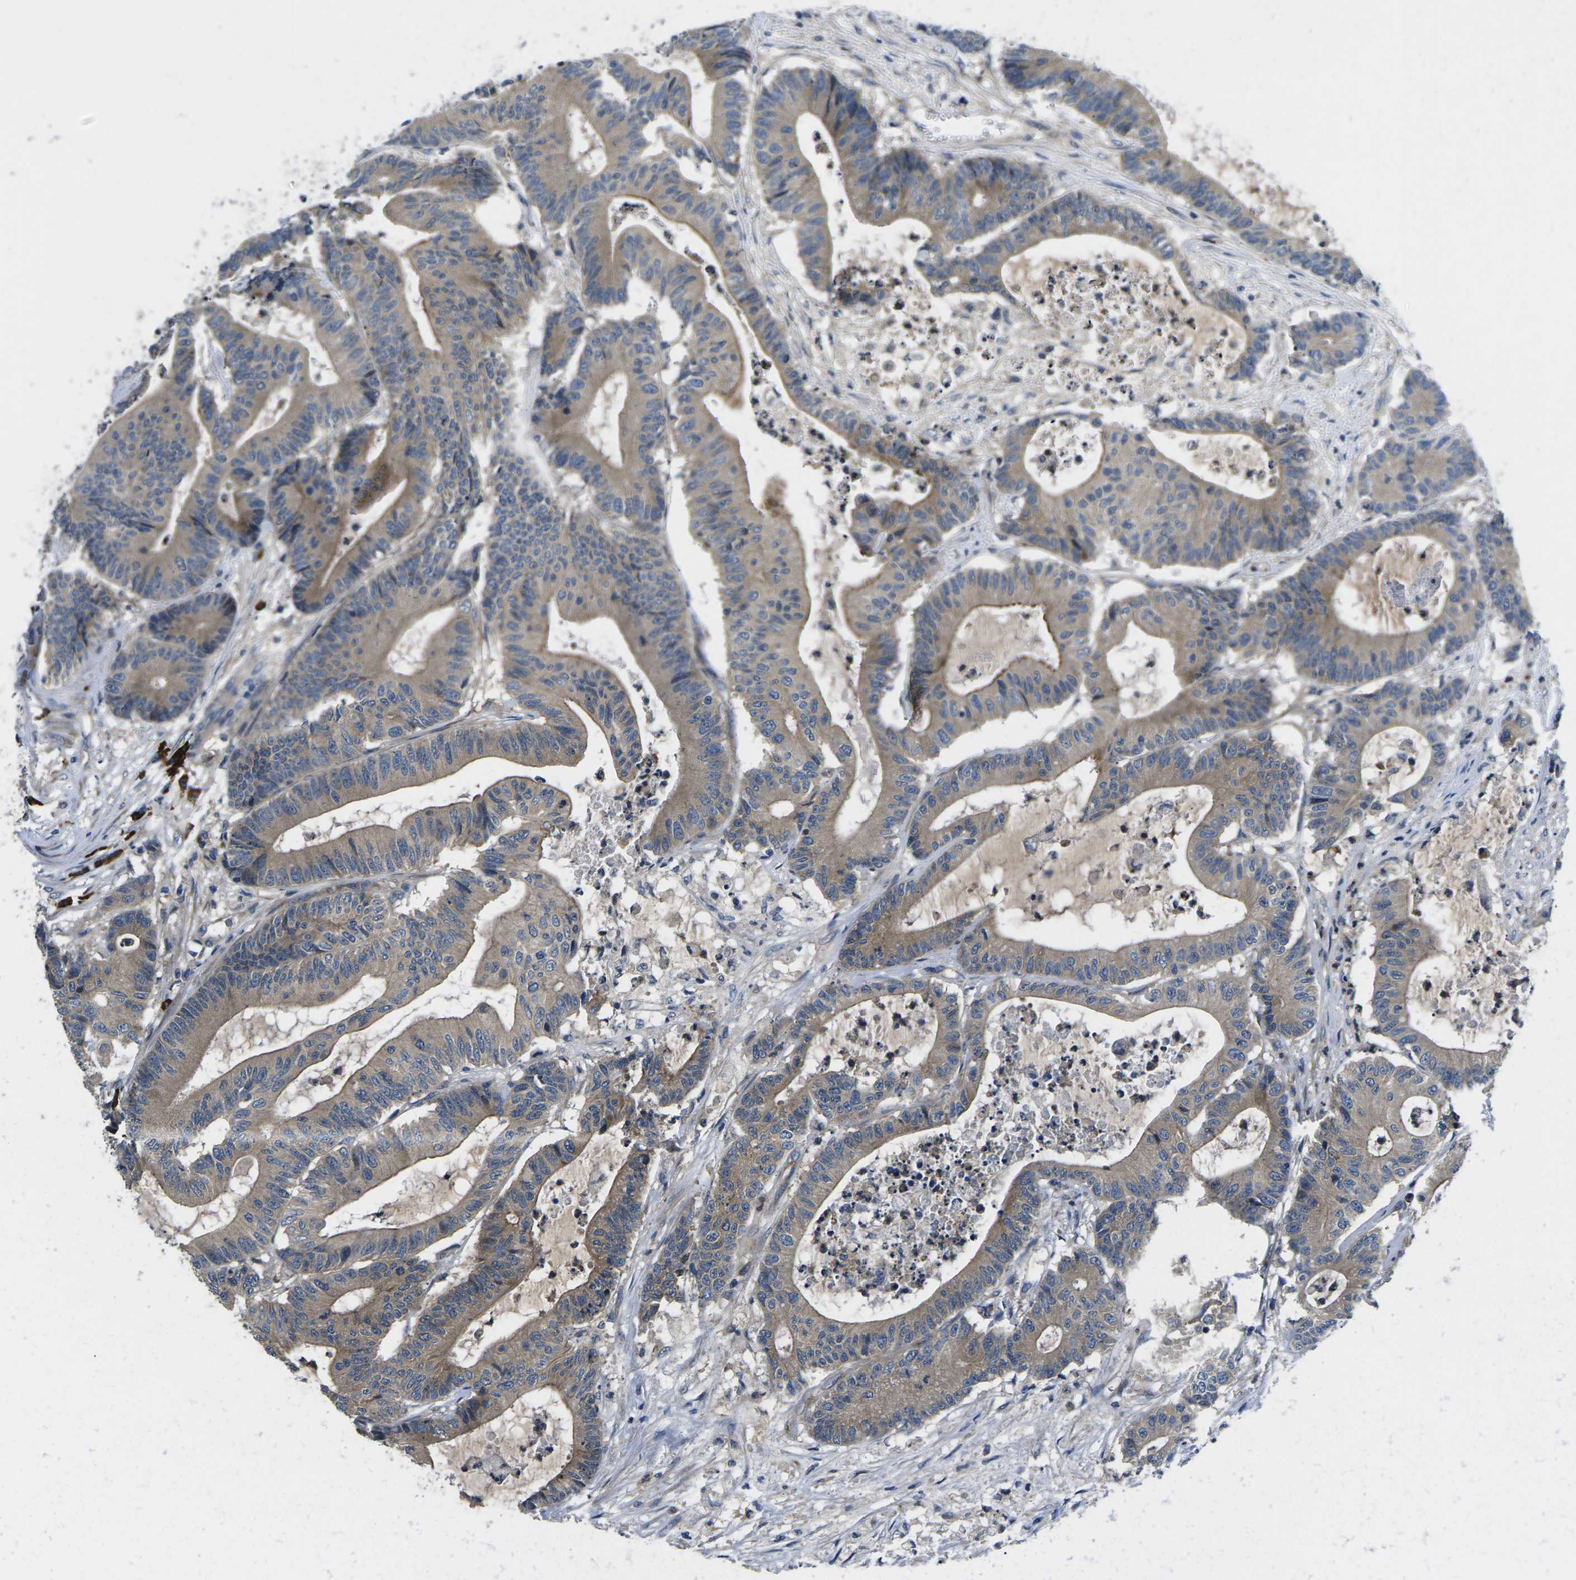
{"staining": {"intensity": "moderate", "quantity": ">75%", "location": "cytoplasmic/membranous"}, "tissue": "colorectal cancer", "cell_type": "Tumor cells", "image_type": "cancer", "snomed": [{"axis": "morphology", "description": "Adenocarcinoma, NOS"}, {"axis": "topography", "description": "Colon"}], "caption": "Colorectal cancer (adenocarcinoma) tissue exhibits moderate cytoplasmic/membranous staining in about >75% of tumor cells, visualized by immunohistochemistry. The staining is performed using DAB brown chromogen to label protein expression. The nuclei are counter-stained blue using hematoxylin.", "gene": "PLCE1", "patient": {"sex": "female", "age": 84}}